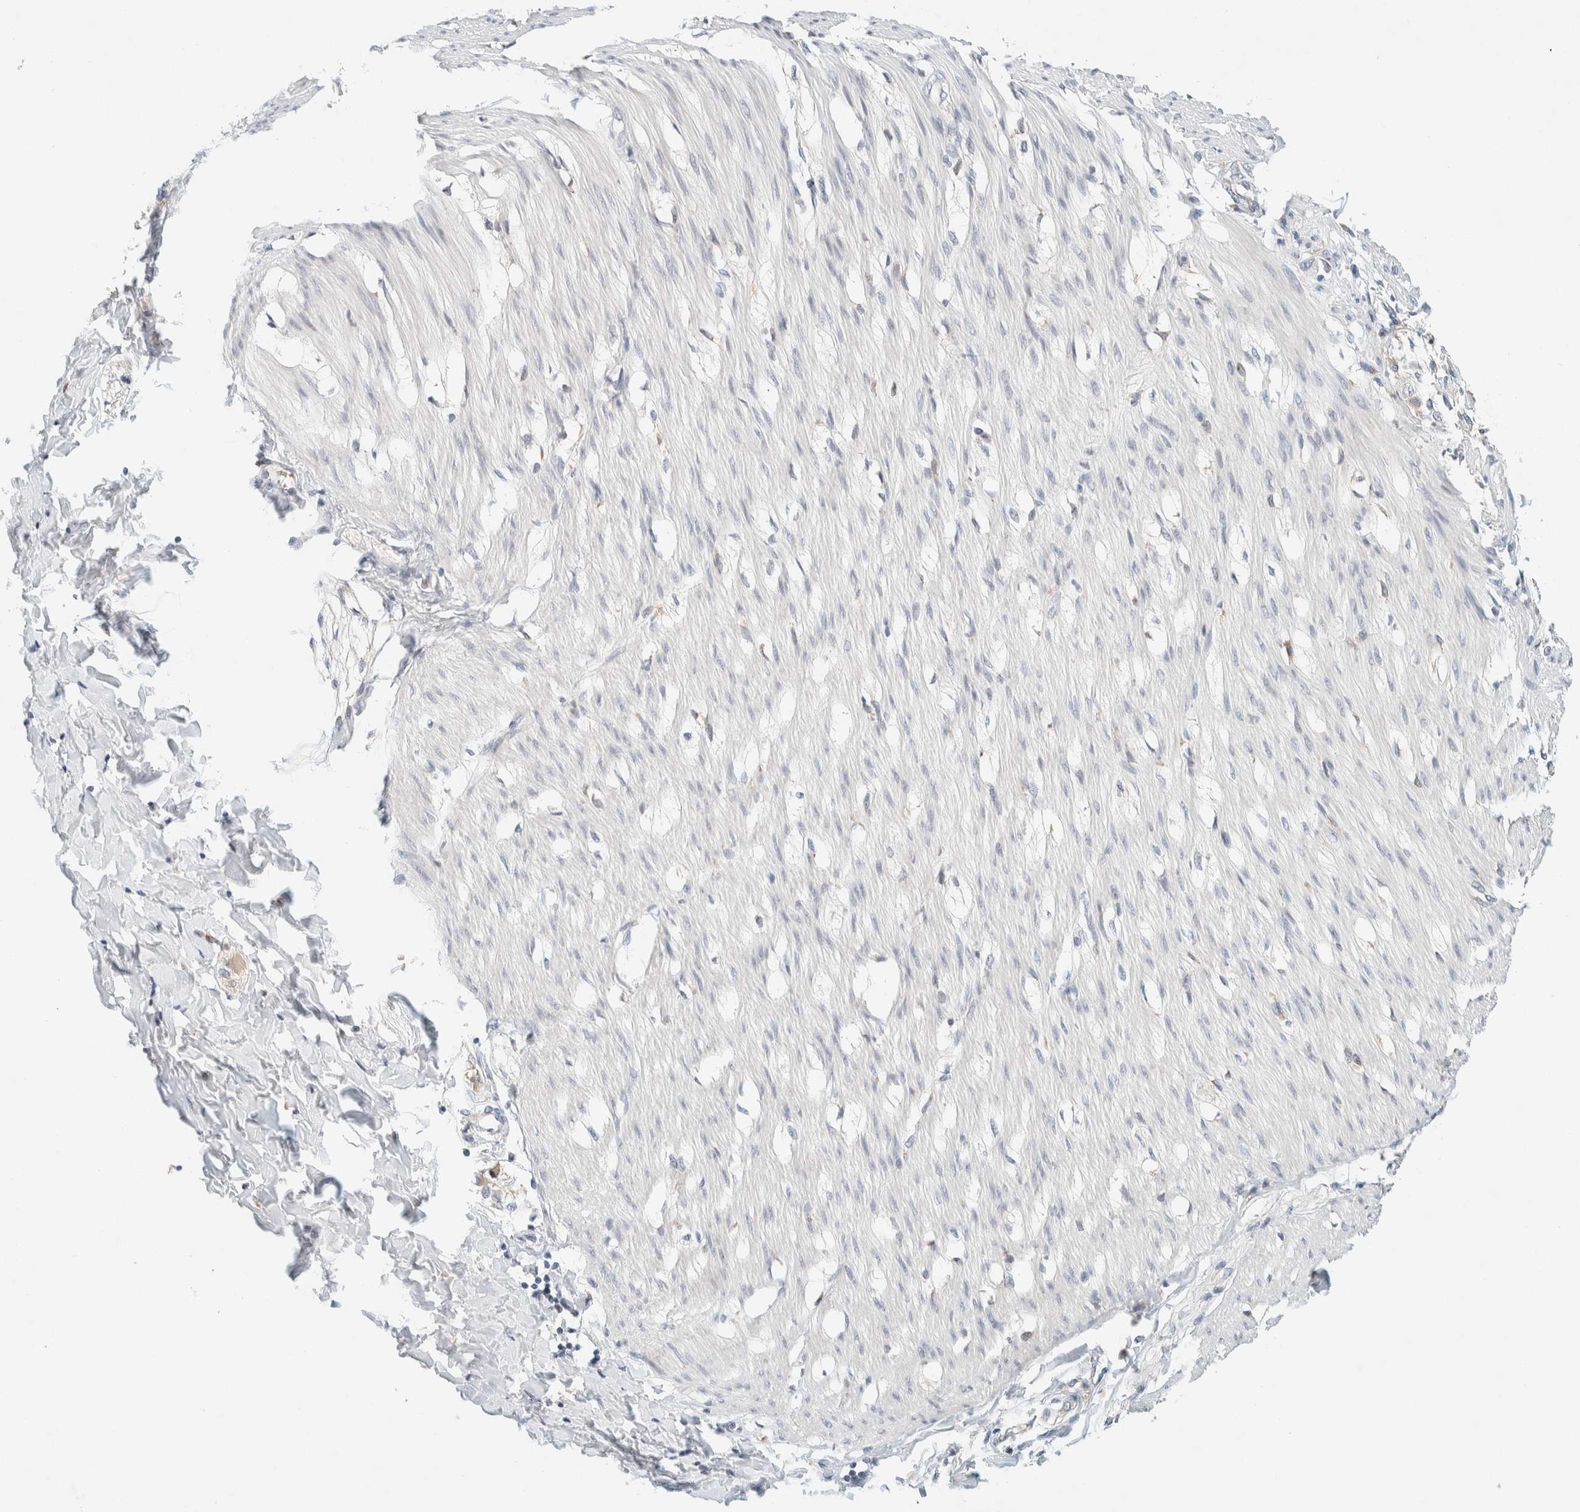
{"staining": {"intensity": "negative", "quantity": "none", "location": "none"}, "tissue": "smooth muscle", "cell_type": "Smooth muscle cells", "image_type": "normal", "snomed": [{"axis": "morphology", "description": "Normal tissue, NOS"}, {"axis": "morphology", "description": "Adenocarcinoma, NOS"}, {"axis": "topography", "description": "Smooth muscle"}, {"axis": "topography", "description": "Colon"}], "caption": "Smooth muscle cells show no significant staining in unremarkable smooth muscle. (DAB immunohistochemistry (IHC), high magnification).", "gene": "SUMF2", "patient": {"sex": "male", "age": 14}}